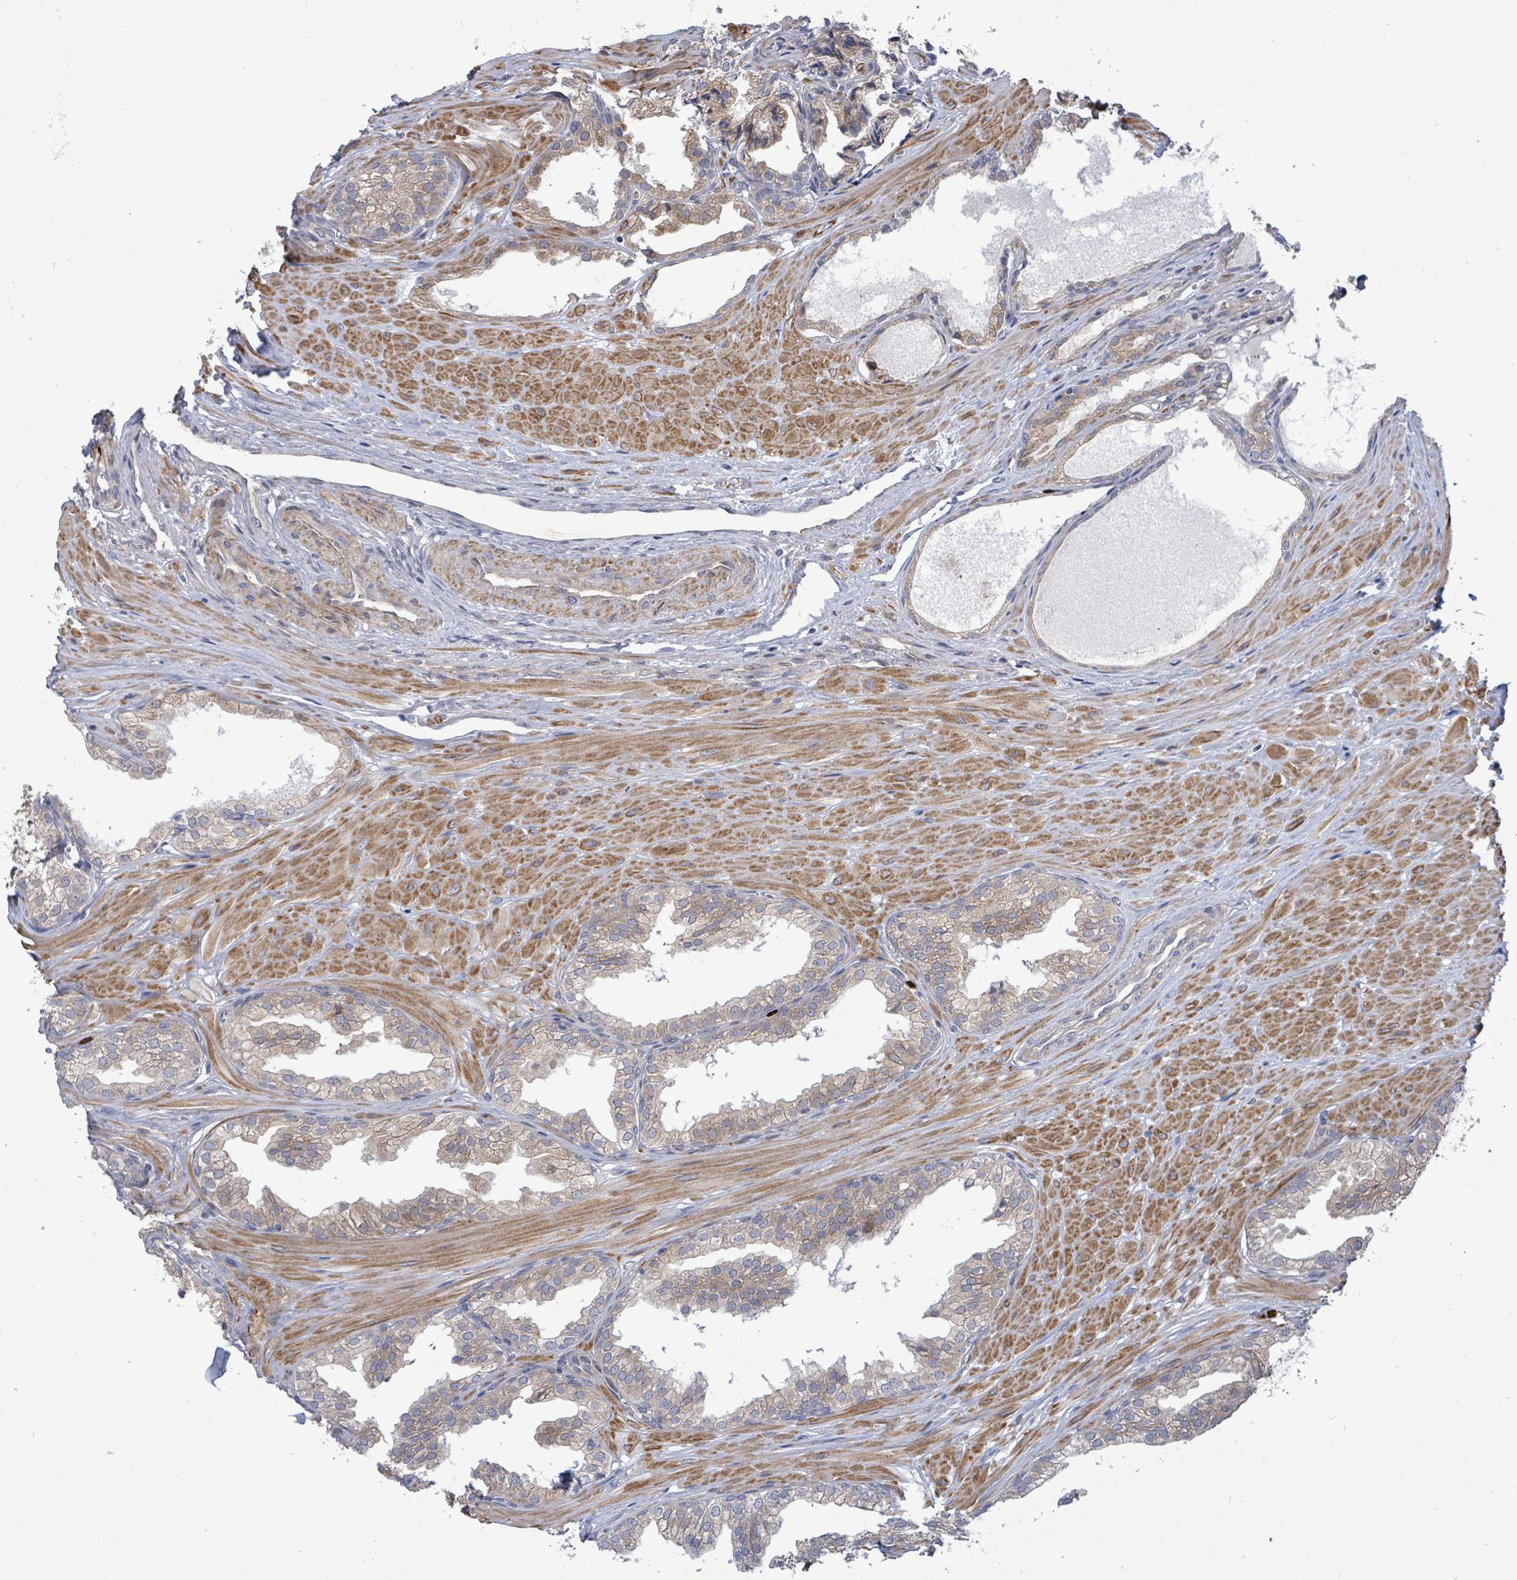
{"staining": {"intensity": "moderate", "quantity": "25%-75%", "location": "cytoplasmic/membranous,nuclear"}, "tissue": "prostate", "cell_type": "Glandular cells", "image_type": "normal", "snomed": [{"axis": "morphology", "description": "Normal tissue, NOS"}, {"axis": "topography", "description": "Prostate"}, {"axis": "topography", "description": "Peripheral nerve tissue"}], "caption": "About 25%-75% of glandular cells in normal prostate reveal moderate cytoplasmic/membranous,nuclear protein expression as visualized by brown immunohistochemical staining.", "gene": "SAR1A", "patient": {"sex": "male", "age": 55}}